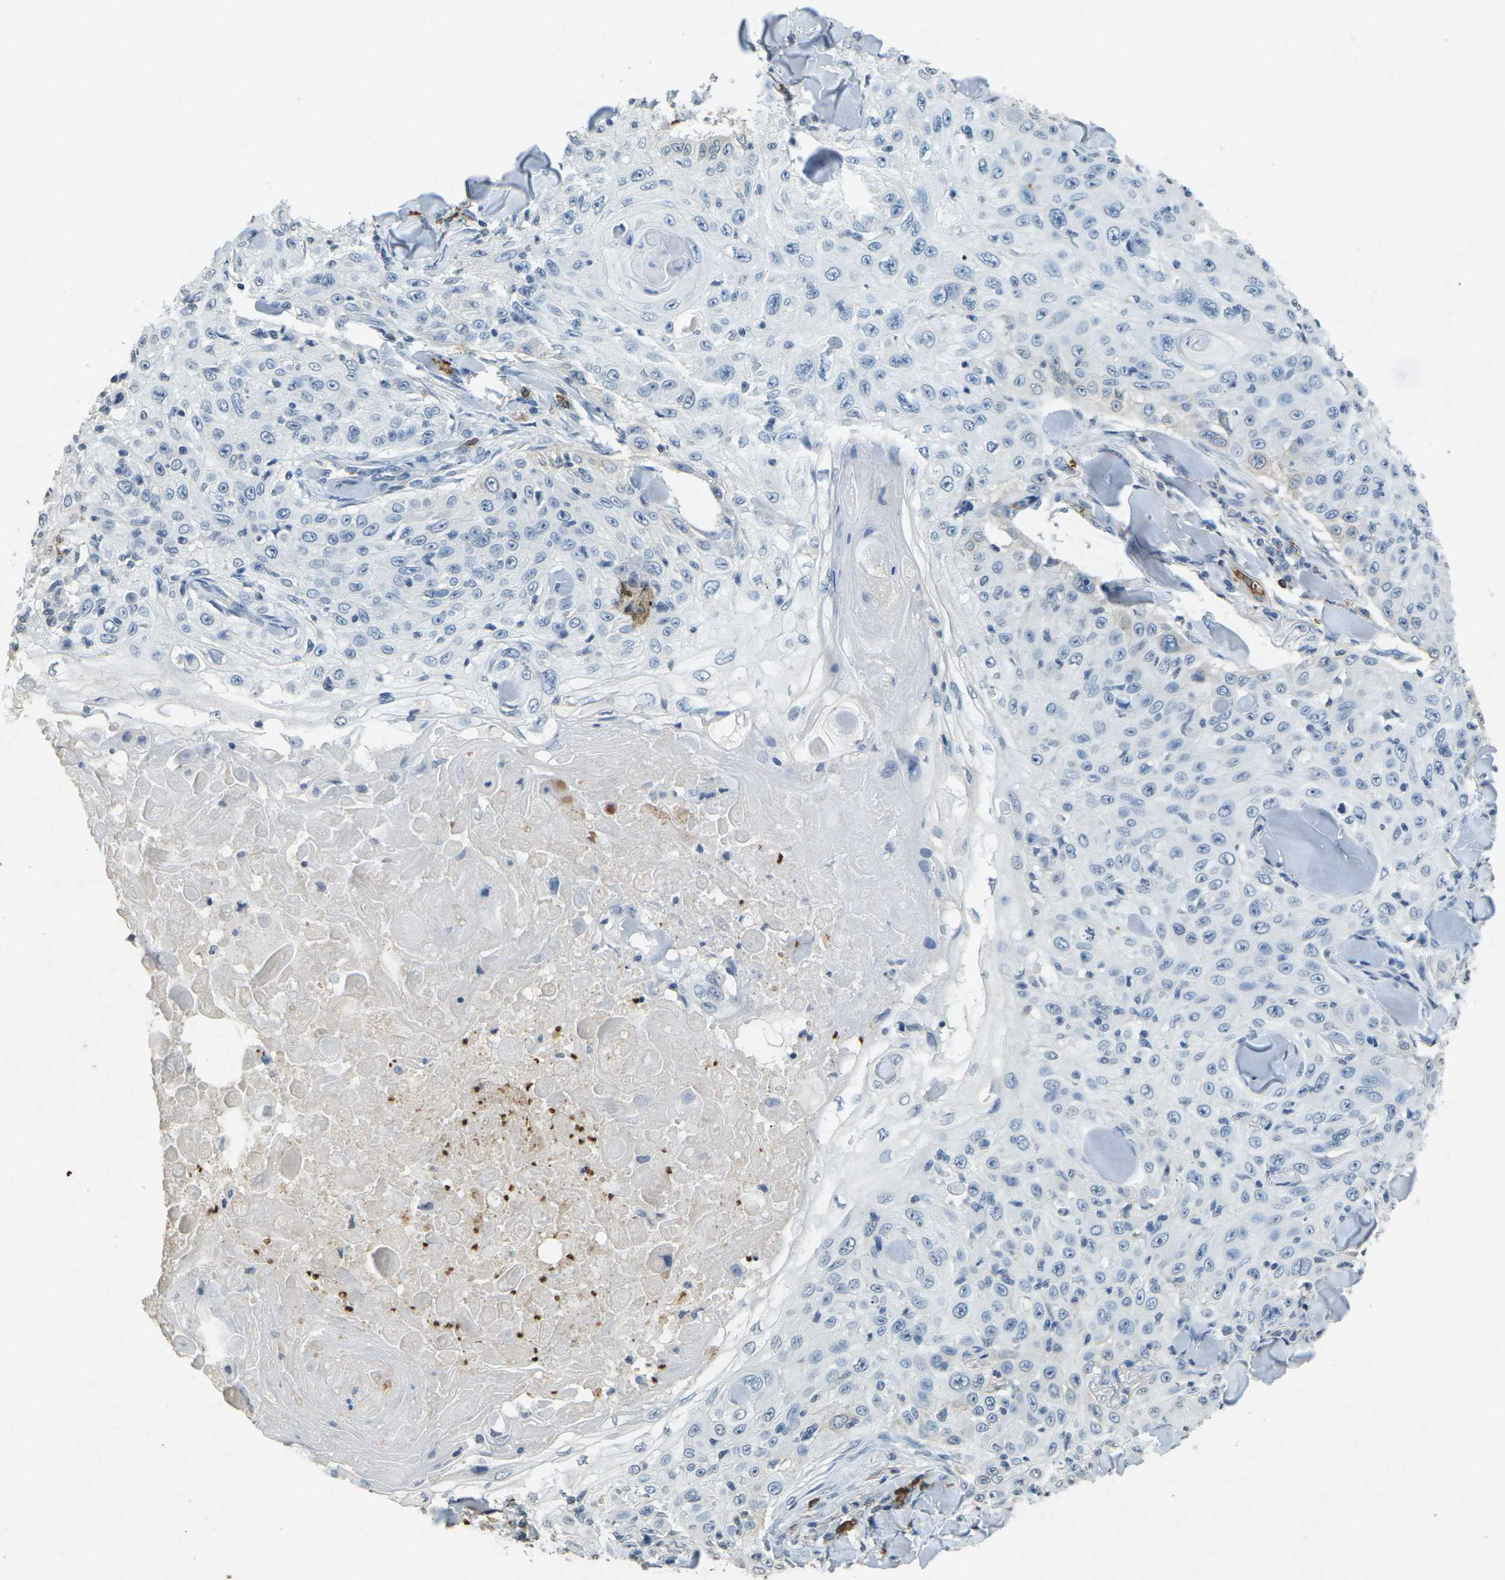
{"staining": {"intensity": "negative", "quantity": "none", "location": "none"}, "tissue": "skin cancer", "cell_type": "Tumor cells", "image_type": "cancer", "snomed": [{"axis": "morphology", "description": "Squamous cell carcinoma, NOS"}, {"axis": "topography", "description": "Skin"}], "caption": "This is a photomicrograph of IHC staining of squamous cell carcinoma (skin), which shows no expression in tumor cells.", "gene": "HBB", "patient": {"sex": "male", "age": 86}}